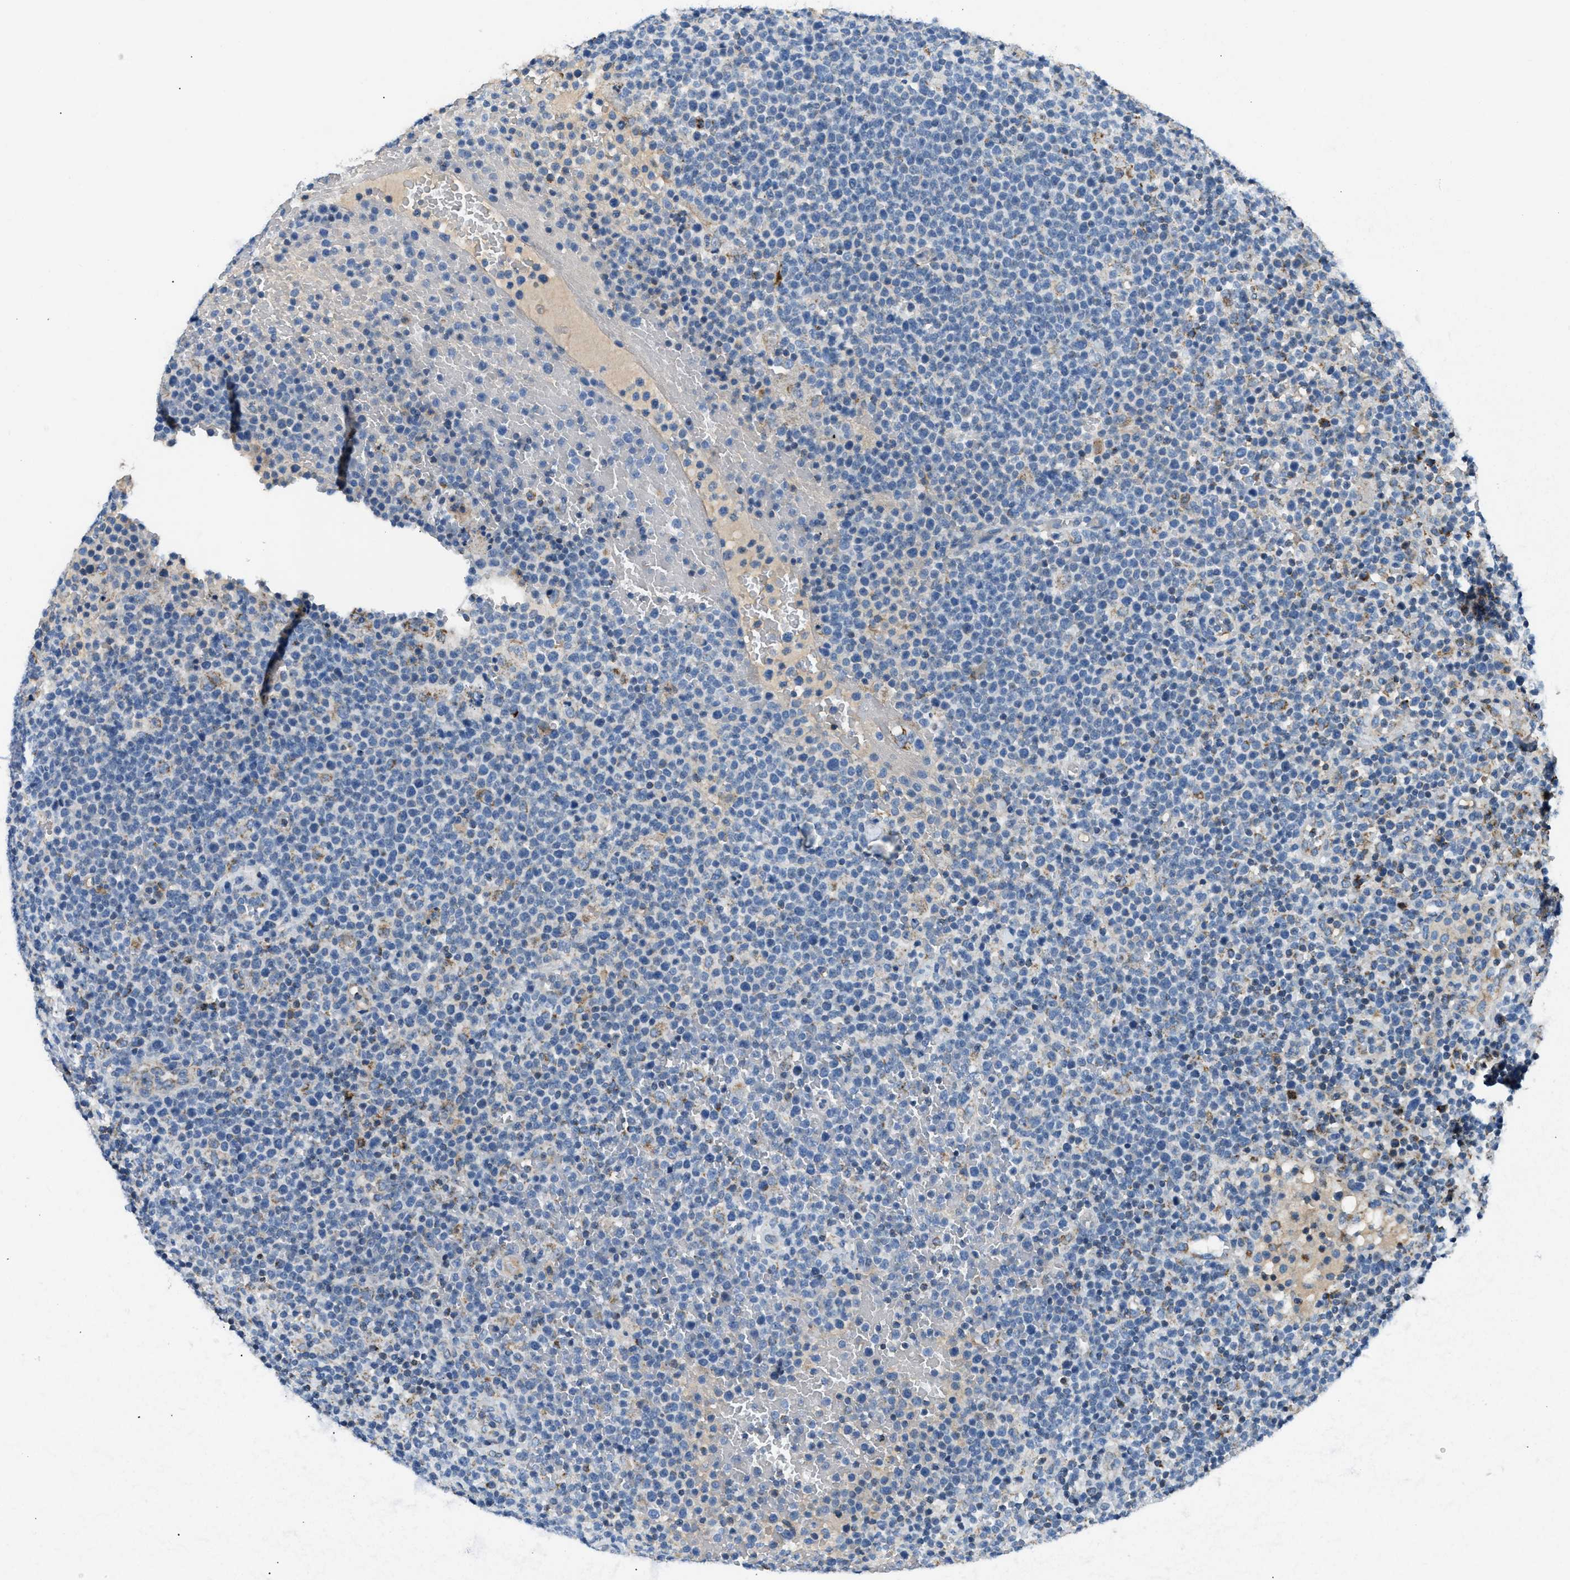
{"staining": {"intensity": "moderate", "quantity": "<25%", "location": "cytoplasmic/membranous"}, "tissue": "lymphoma", "cell_type": "Tumor cells", "image_type": "cancer", "snomed": [{"axis": "morphology", "description": "Malignant lymphoma, non-Hodgkin's type, High grade"}, {"axis": "topography", "description": "Lymph node"}], "caption": "Tumor cells demonstrate low levels of moderate cytoplasmic/membranous staining in approximately <25% of cells in human lymphoma.", "gene": "ACADVL", "patient": {"sex": "male", "age": 61}}